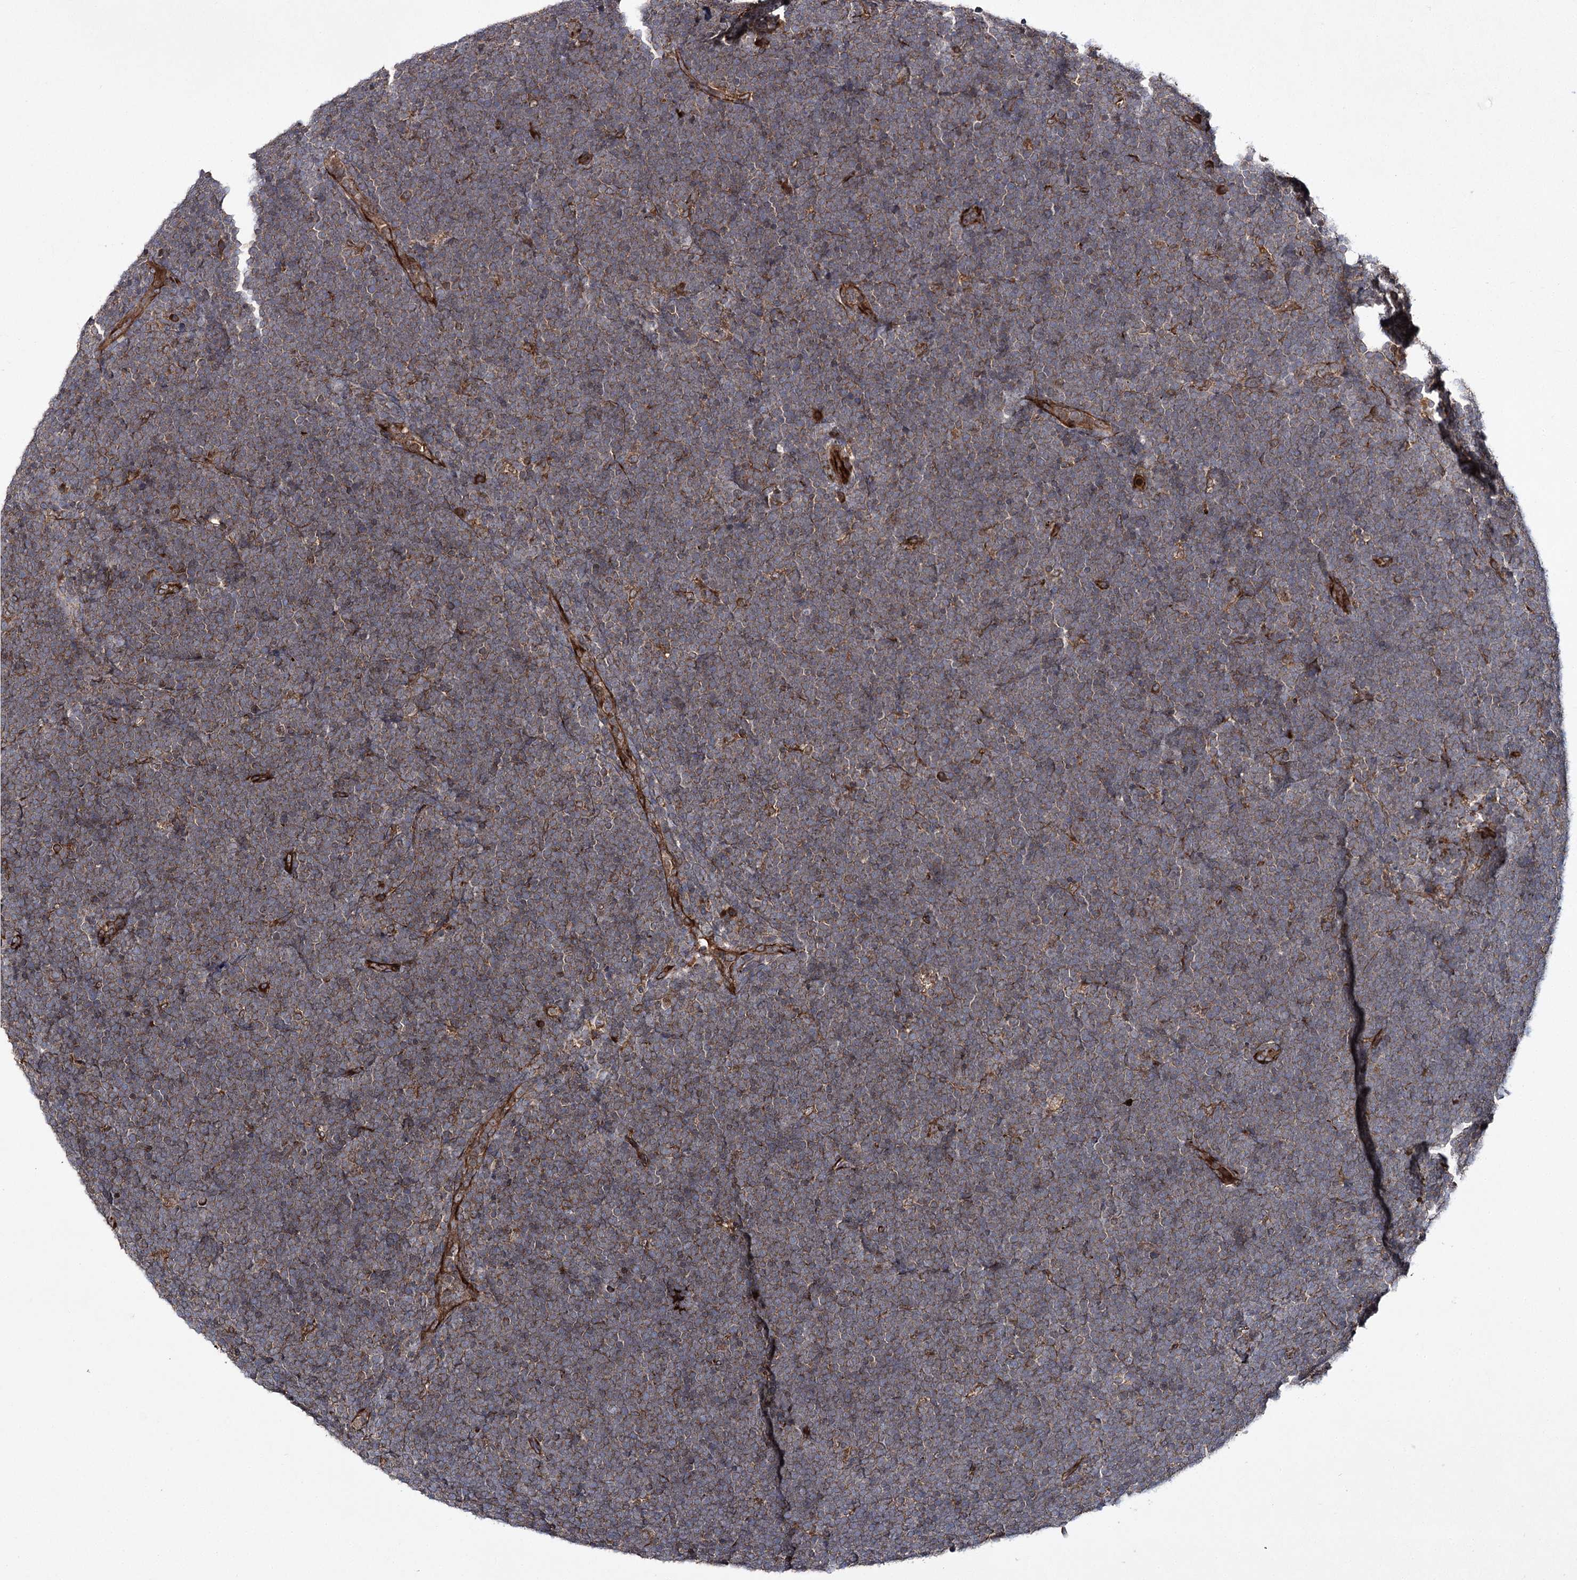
{"staining": {"intensity": "negative", "quantity": "none", "location": "none"}, "tissue": "lymphoma", "cell_type": "Tumor cells", "image_type": "cancer", "snomed": [{"axis": "morphology", "description": "Malignant lymphoma, non-Hodgkin's type, High grade"}, {"axis": "topography", "description": "Lymph node"}], "caption": "Immunohistochemical staining of lymphoma exhibits no significant staining in tumor cells.", "gene": "HECTD2", "patient": {"sex": "male", "age": 13}}